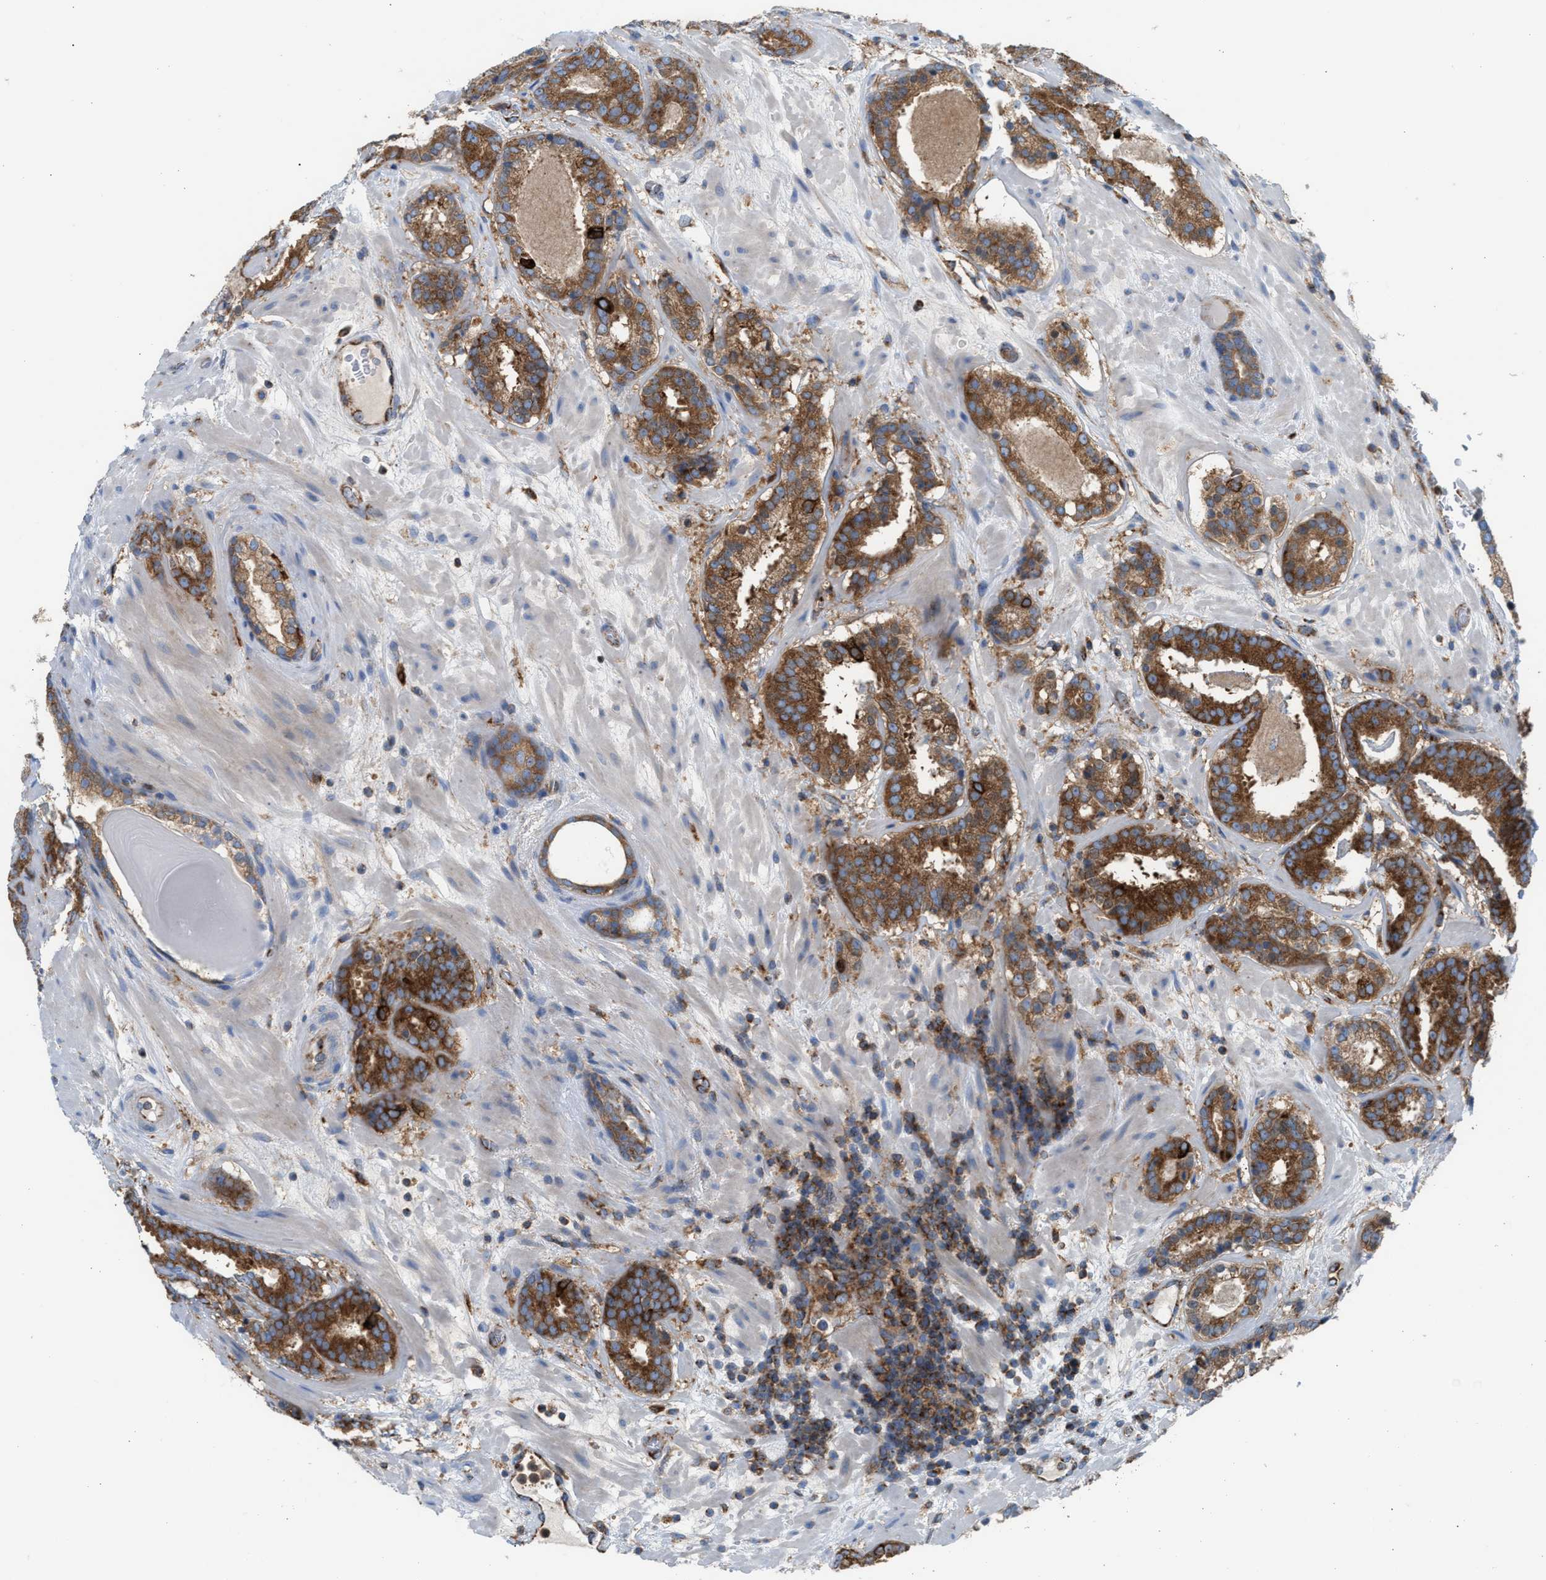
{"staining": {"intensity": "strong", "quantity": ">75%", "location": "cytoplasmic/membranous"}, "tissue": "prostate cancer", "cell_type": "Tumor cells", "image_type": "cancer", "snomed": [{"axis": "morphology", "description": "Adenocarcinoma, Low grade"}, {"axis": "topography", "description": "Prostate"}], "caption": "IHC micrograph of neoplastic tissue: human adenocarcinoma (low-grade) (prostate) stained using IHC shows high levels of strong protein expression localized specifically in the cytoplasmic/membranous of tumor cells, appearing as a cytoplasmic/membranous brown color.", "gene": "TBC1D15", "patient": {"sex": "male", "age": 69}}